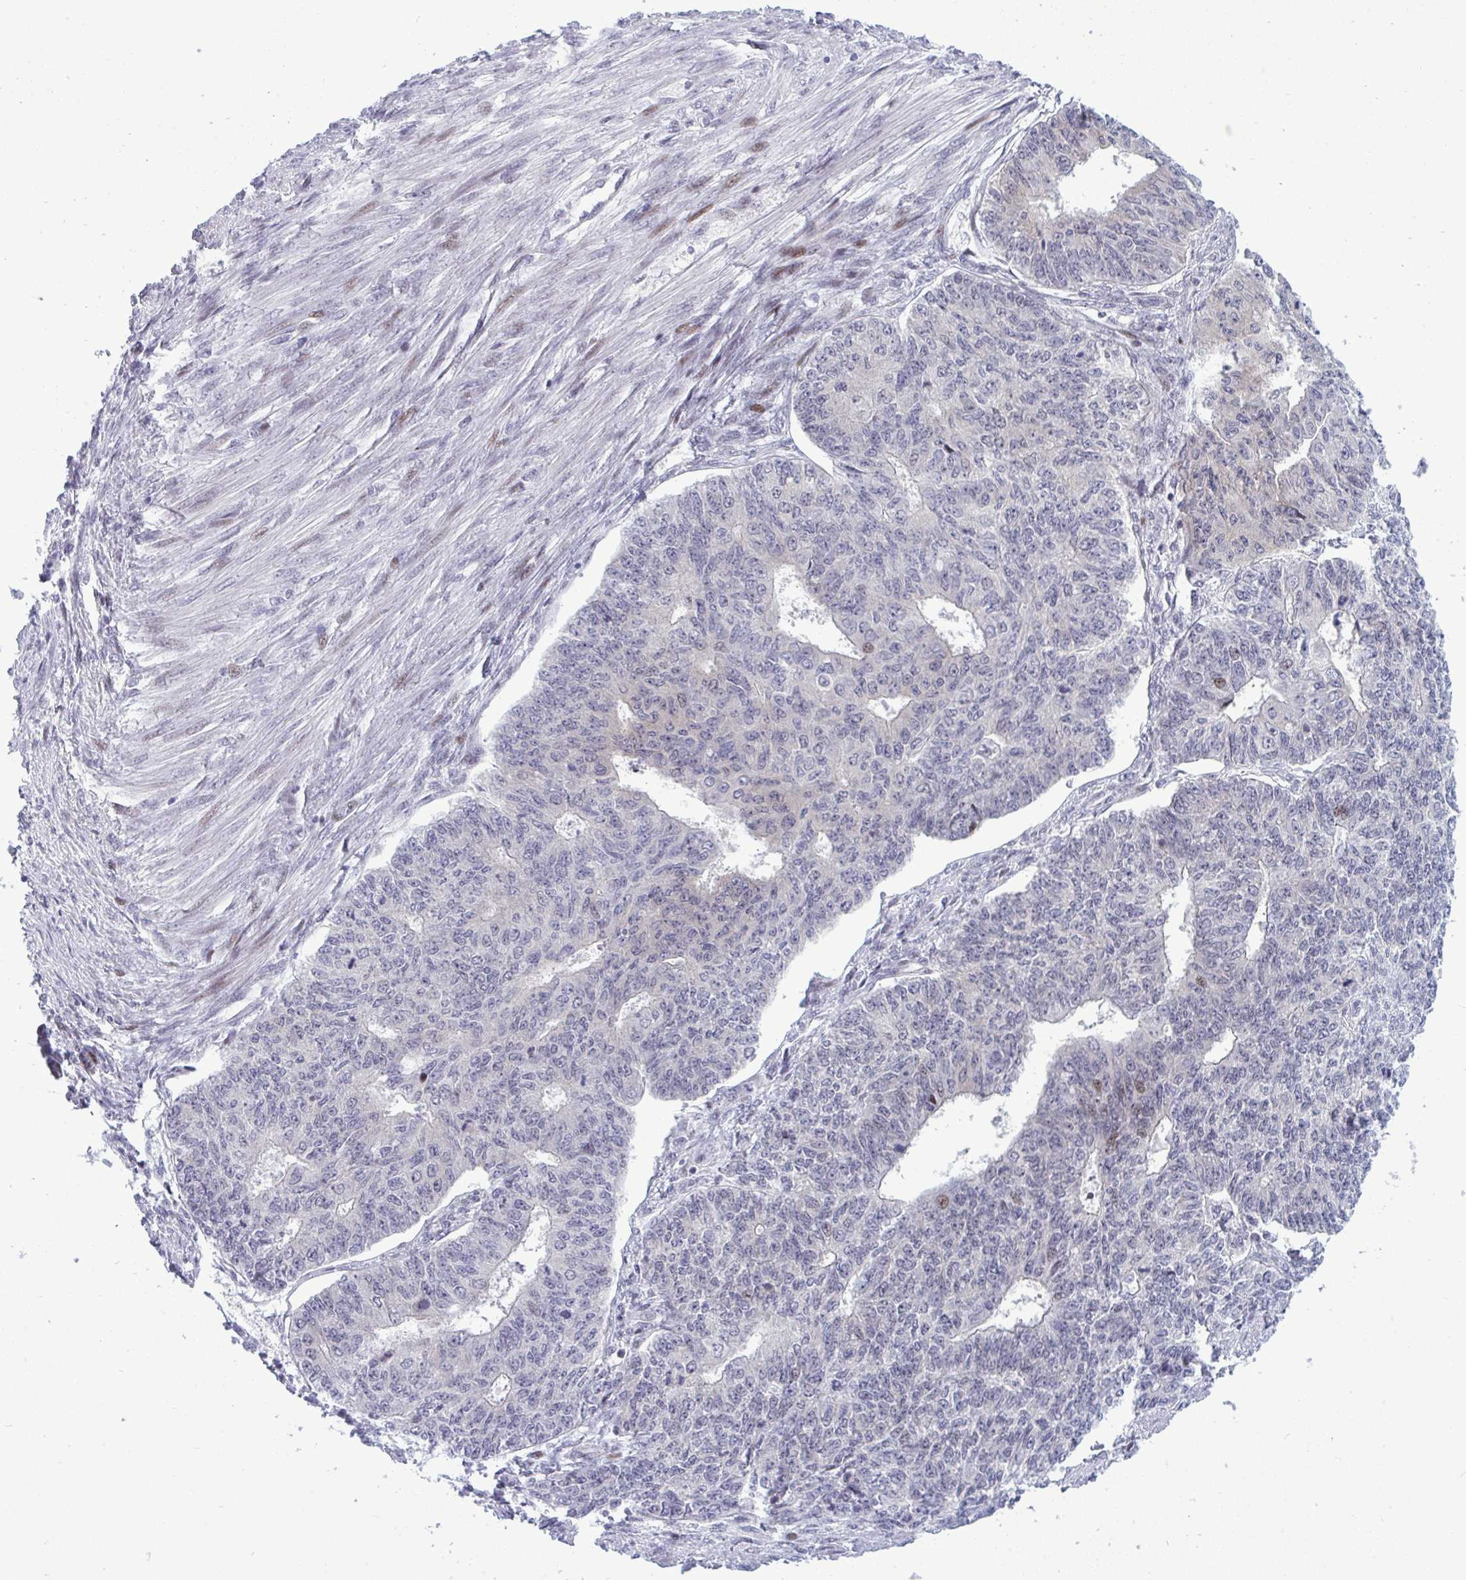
{"staining": {"intensity": "weak", "quantity": "<25%", "location": "nuclear"}, "tissue": "endometrial cancer", "cell_type": "Tumor cells", "image_type": "cancer", "snomed": [{"axis": "morphology", "description": "Adenocarcinoma, NOS"}, {"axis": "topography", "description": "Endometrium"}], "caption": "This is a photomicrograph of immunohistochemistry staining of endometrial cancer, which shows no positivity in tumor cells.", "gene": "TAB1", "patient": {"sex": "female", "age": 32}}